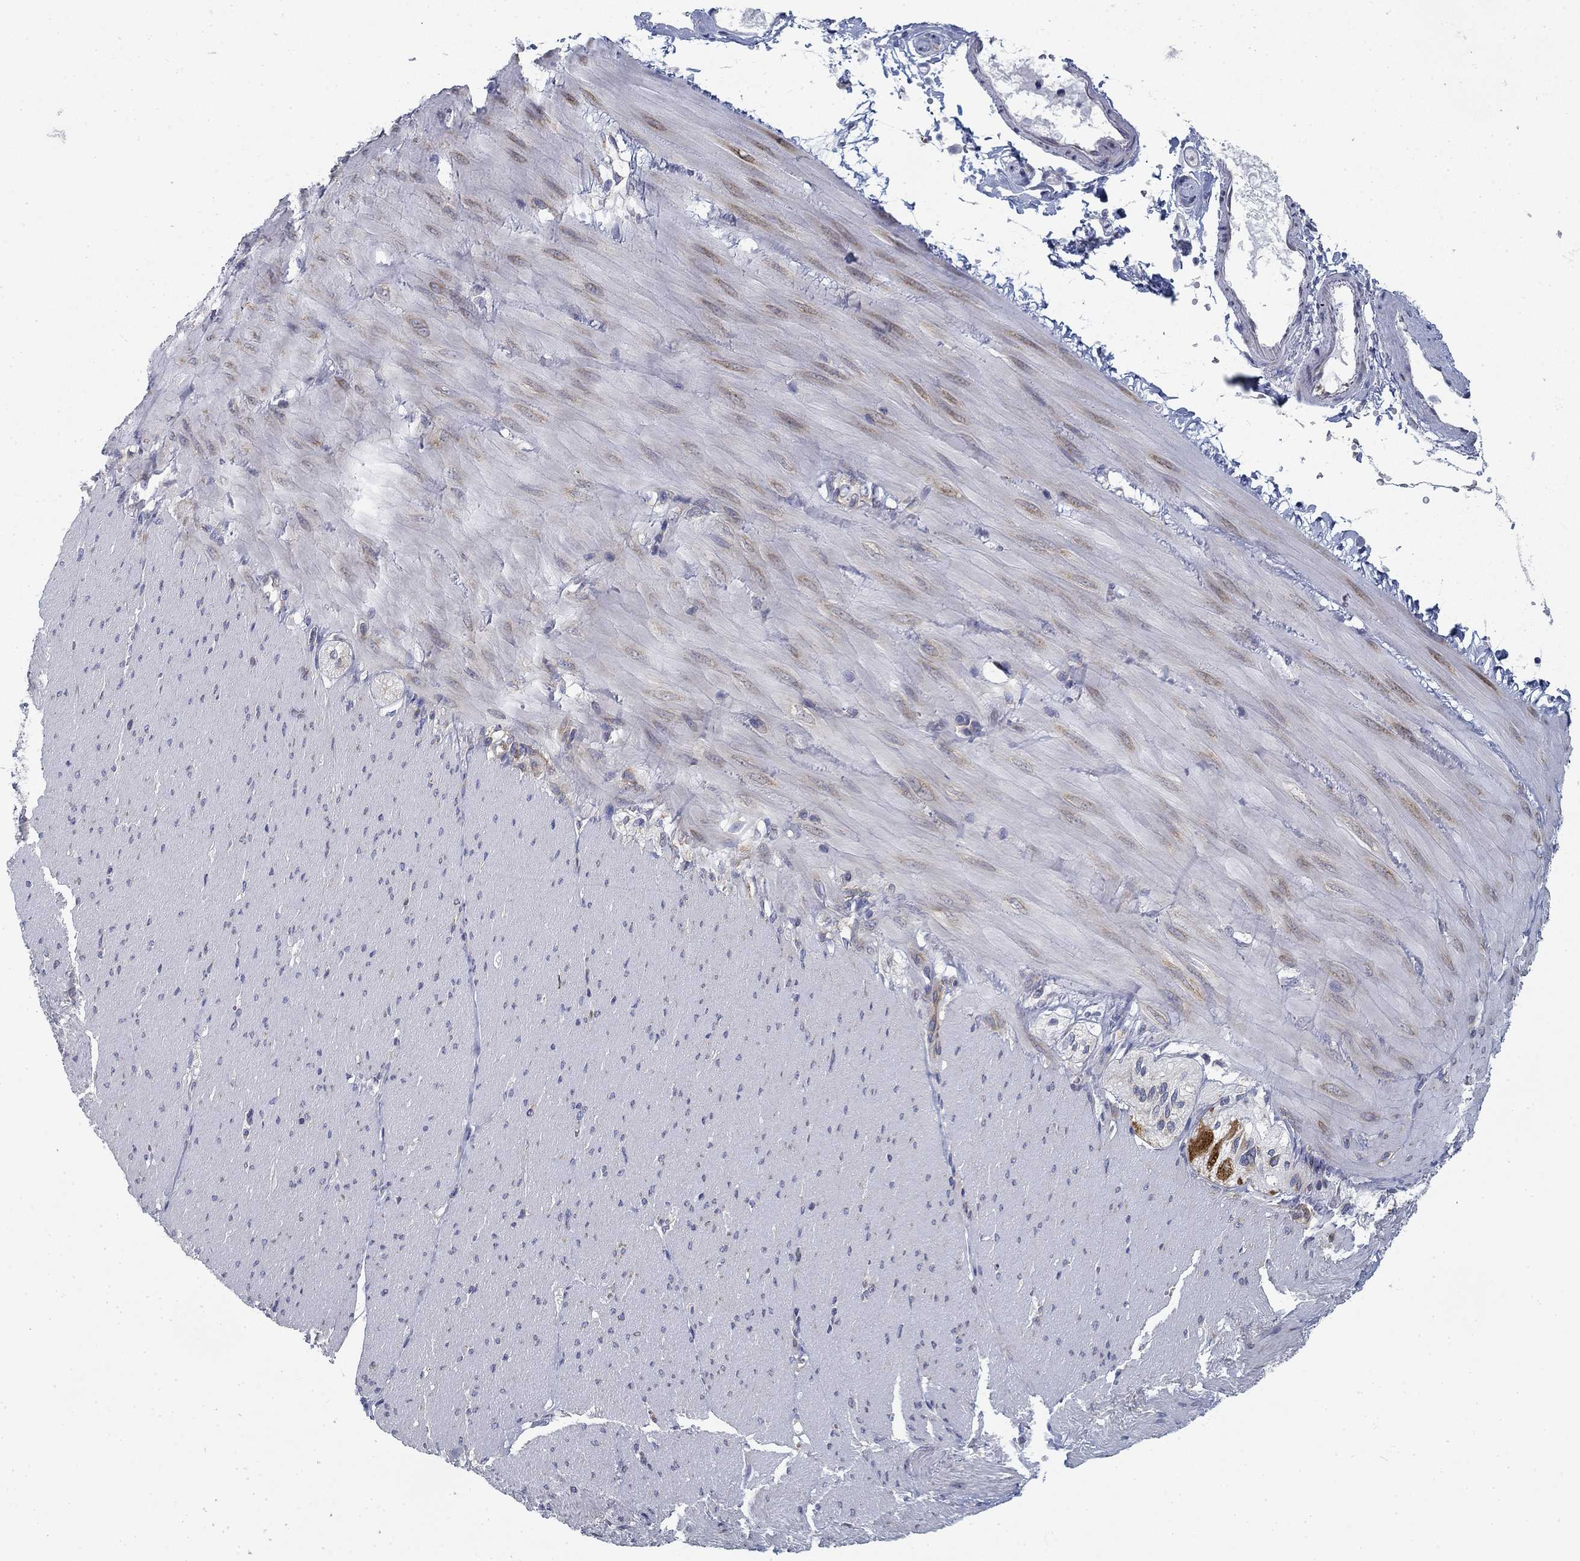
{"staining": {"intensity": "negative", "quantity": "none", "location": "none"}, "tissue": "adipose tissue", "cell_type": "Adipocytes", "image_type": "normal", "snomed": [{"axis": "morphology", "description": "Normal tissue, NOS"}, {"axis": "topography", "description": "Smooth muscle"}, {"axis": "topography", "description": "Duodenum"}, {"axis": "topography", "description": "Peripheral nerve tissue"}], "caption": "The immunohistochemistry (IHC) image has no significant positivity in adipocytes of adipose tissue.", "gene": "FXR1", "patient": {"sex": "female", "age": 61}}